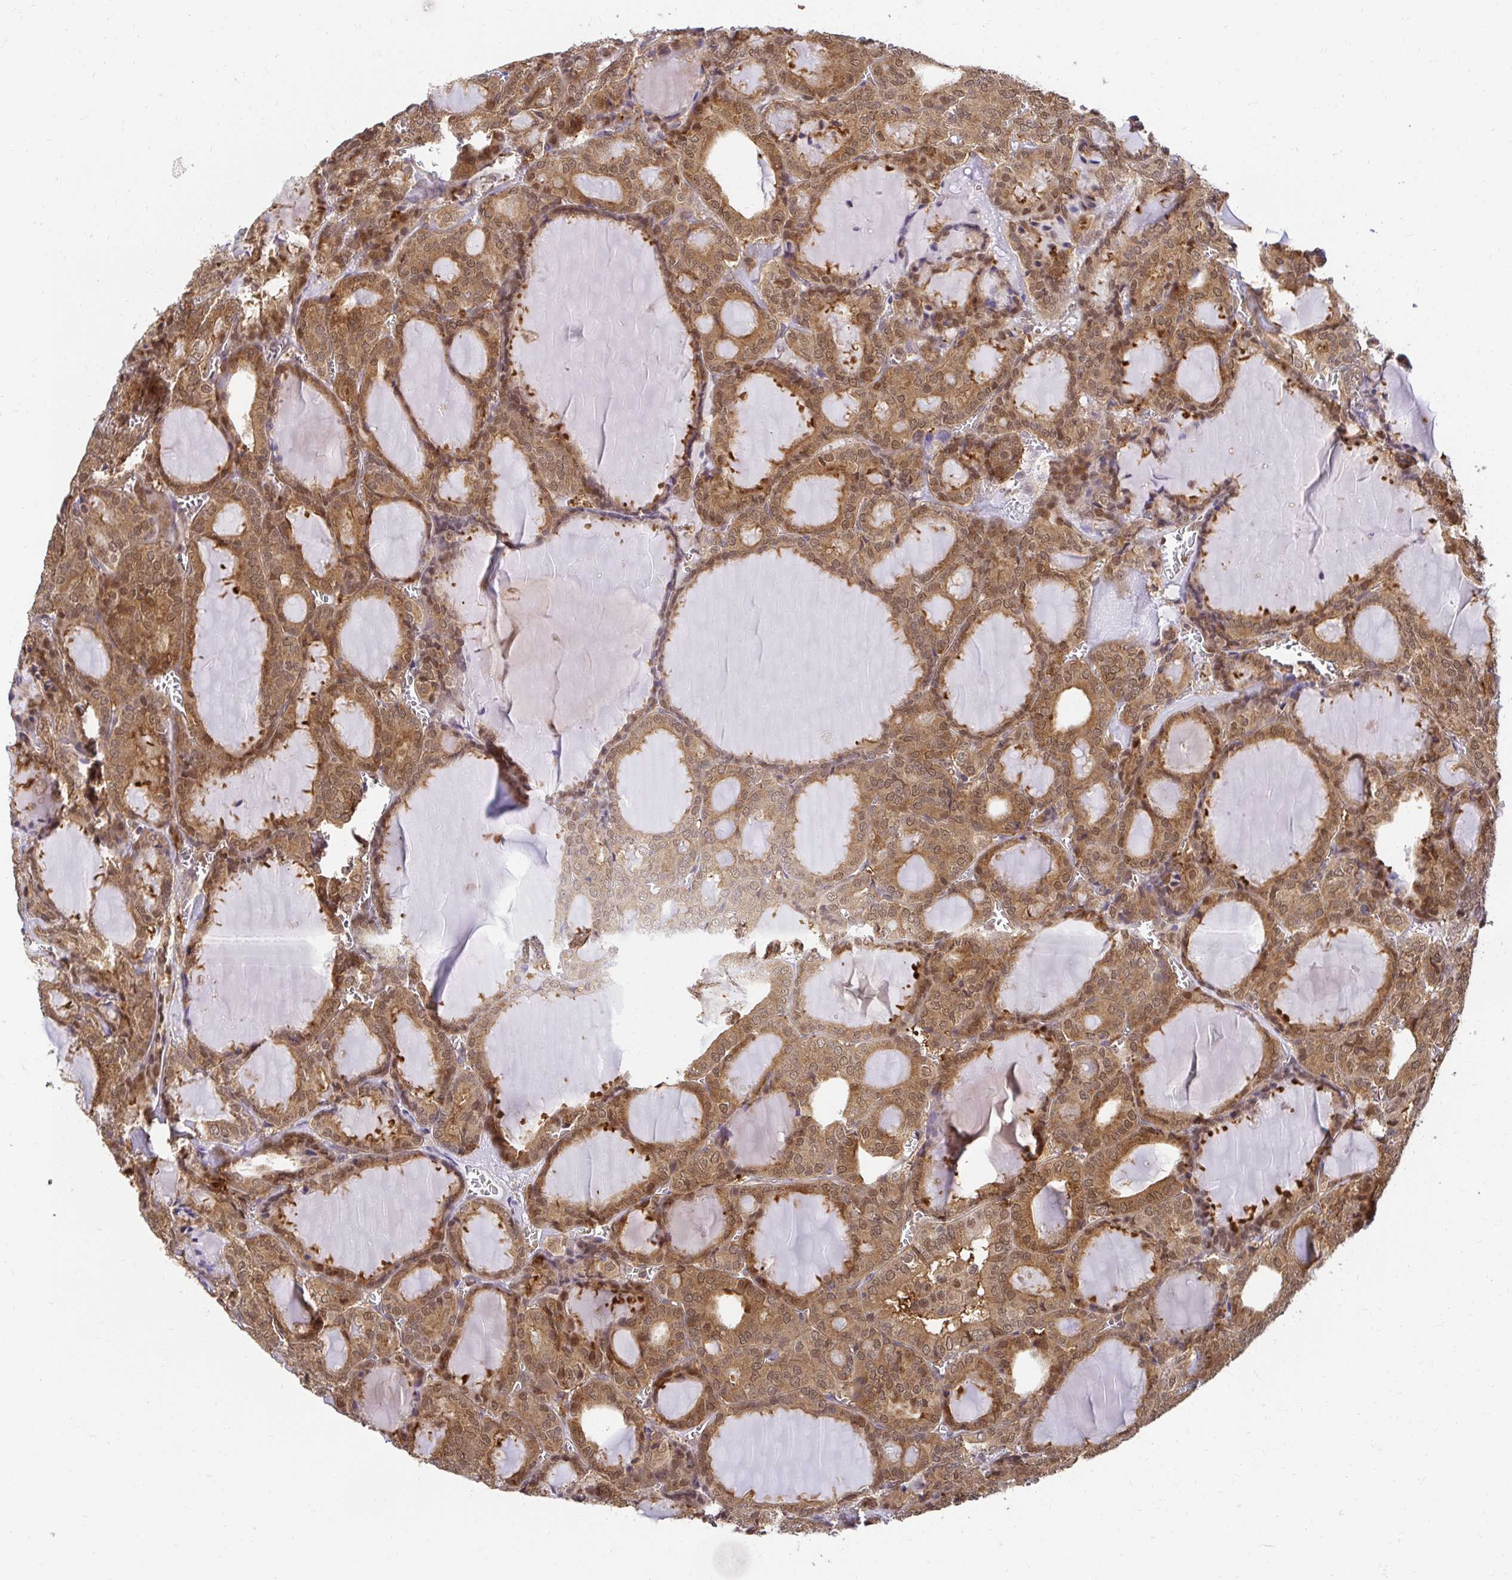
{"staining": {"intensity": "moderate", "quantity": ">75%", "location": "cytoplasmic/membranous,nuclear"}, "tissue": "thyroid cancer", "cell_type": "Tumor cells", "image_type": "cancer", "snomed": [{"axis": "morphology", "description": "Follicular adenoma carcinoma, NOS"}, {"axis": "topography", "description": "Thyroid gland"}], "caption": "There is medium levels of moderate cytoplasmic/membranous and nuclear staining in tumor cells of thyroid cancer (follicular adenoma carcinoma), as demonstrated by immunohistochemical staining (brown color).", "gene": "PSMA4", "patient": {"sex": "male", "age": 74}}